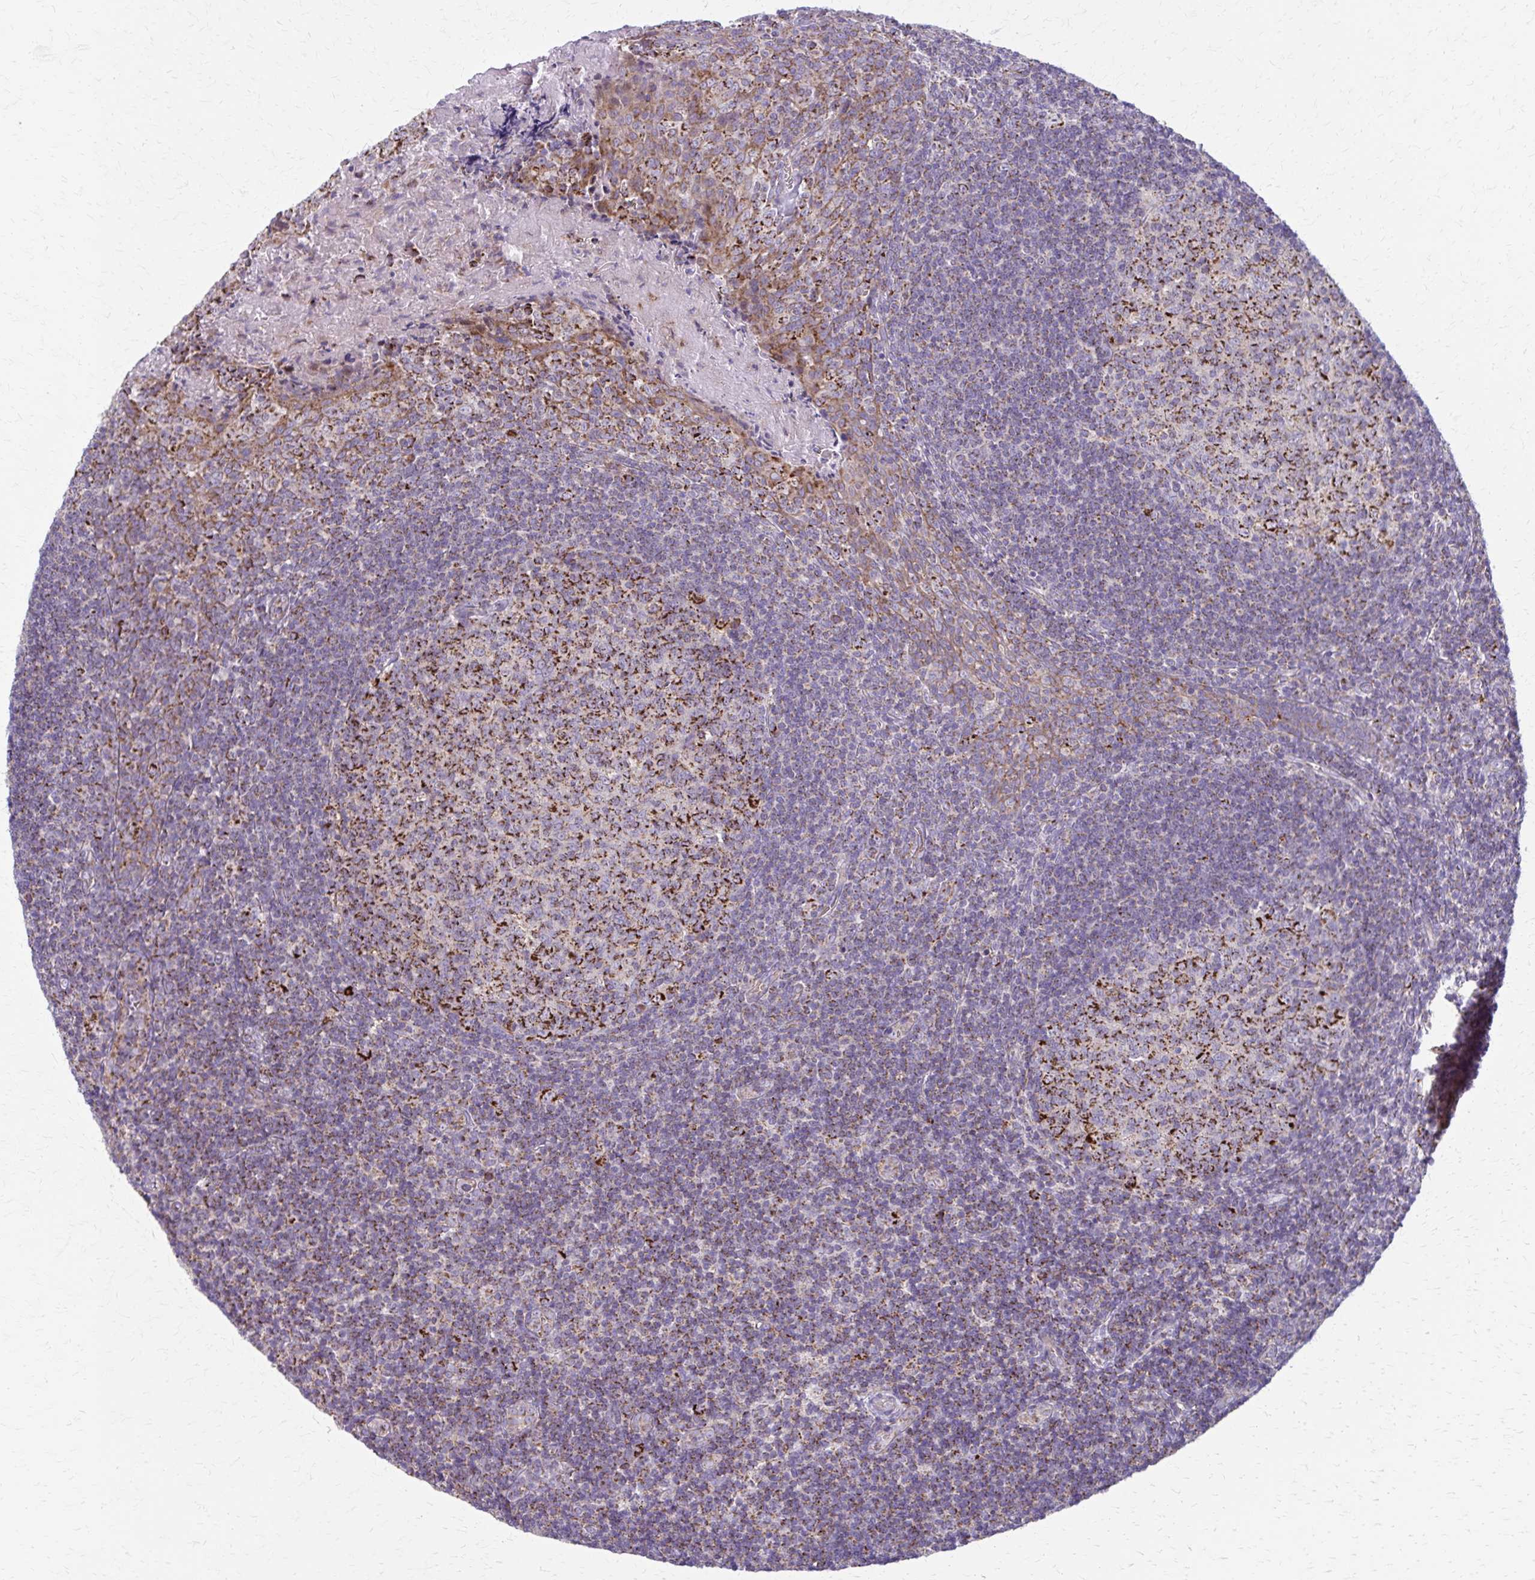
{"staining": {"intensity": "strong", "quantity": "25%-75%", "location": "cytoplasmic/membranous"}, "tissue": "tonsil", "cell_type": "Germinal center cells", "image_type": "normal", "snomed": [{"axis": "morphology", "description": "Normal tissue, NOS"}, {"axis": "morphology", "description": "Inflammation, NOS"}, {"axis": "topography", "description": "Tonsil"}], "caption": "High-power microscopy captured an immunohistochemistry image of normal tonsil, revealing strong cytoplasmic/membranous staining in about 25%-75% of germinal center cells. Nuclei are stained in blue.", "gene": "TVP23A", "patient": {"sex": "female", "age": 31}}